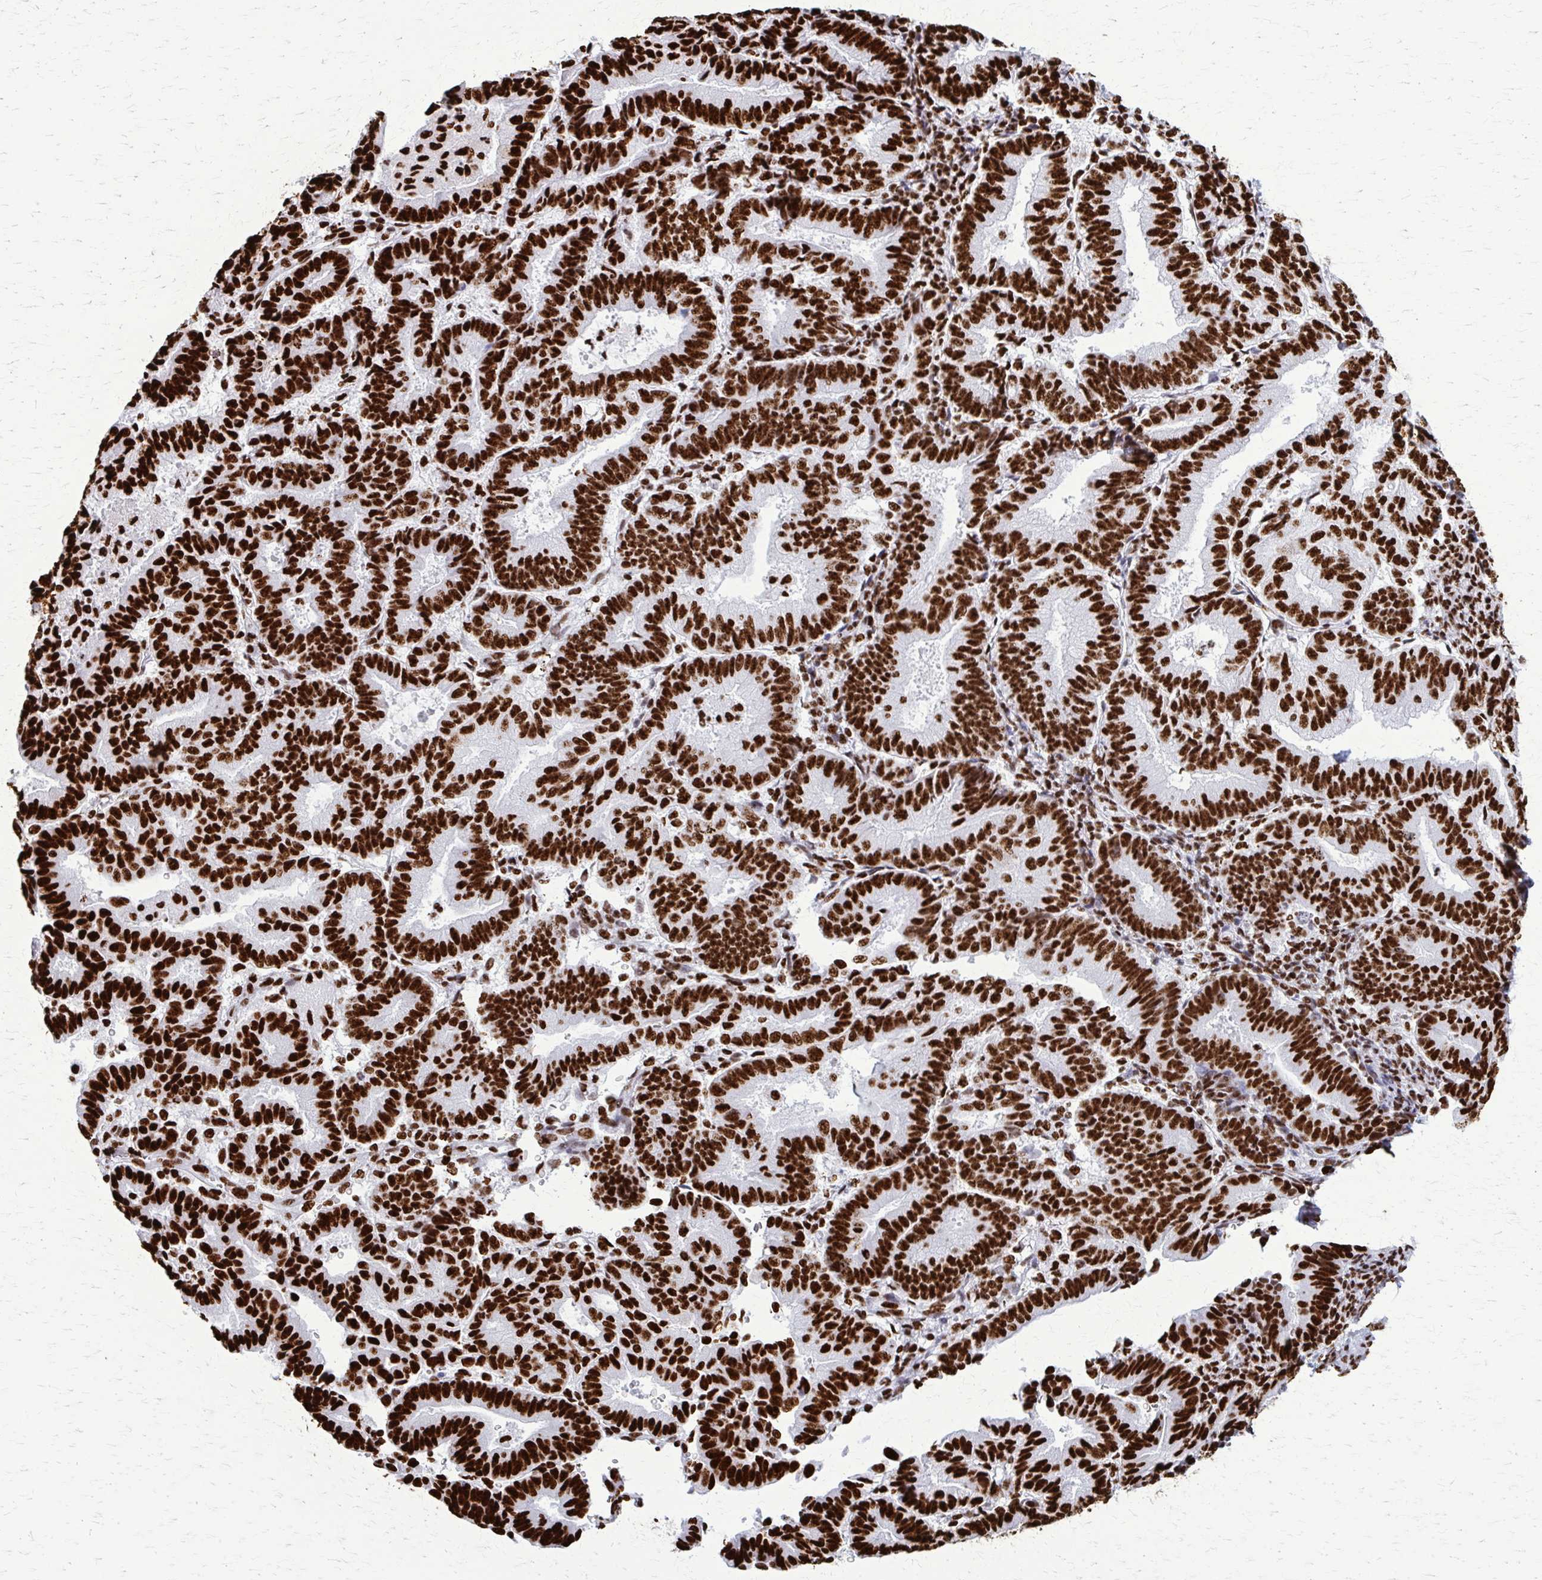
{"staining": {"intensity": "strong", "quantity": ">75%", "location": "nuclear"}, "tissue": "endometrial cancer", "cell_type": "Tumor cells", "image_type": "cancer", "snomed": [{"axis": "morphology", "description": "Adenocarcinoma, NOS"}, {"axis": "topography", "description": "Endometrium"}], "caption": "A brown stain labels strong nuclear positivity of a protein in endometrial cancer (adenocarcinoma) tumor cells.", "gene": "SFPQ", "patient": {"sex": "female", "age": 70}}